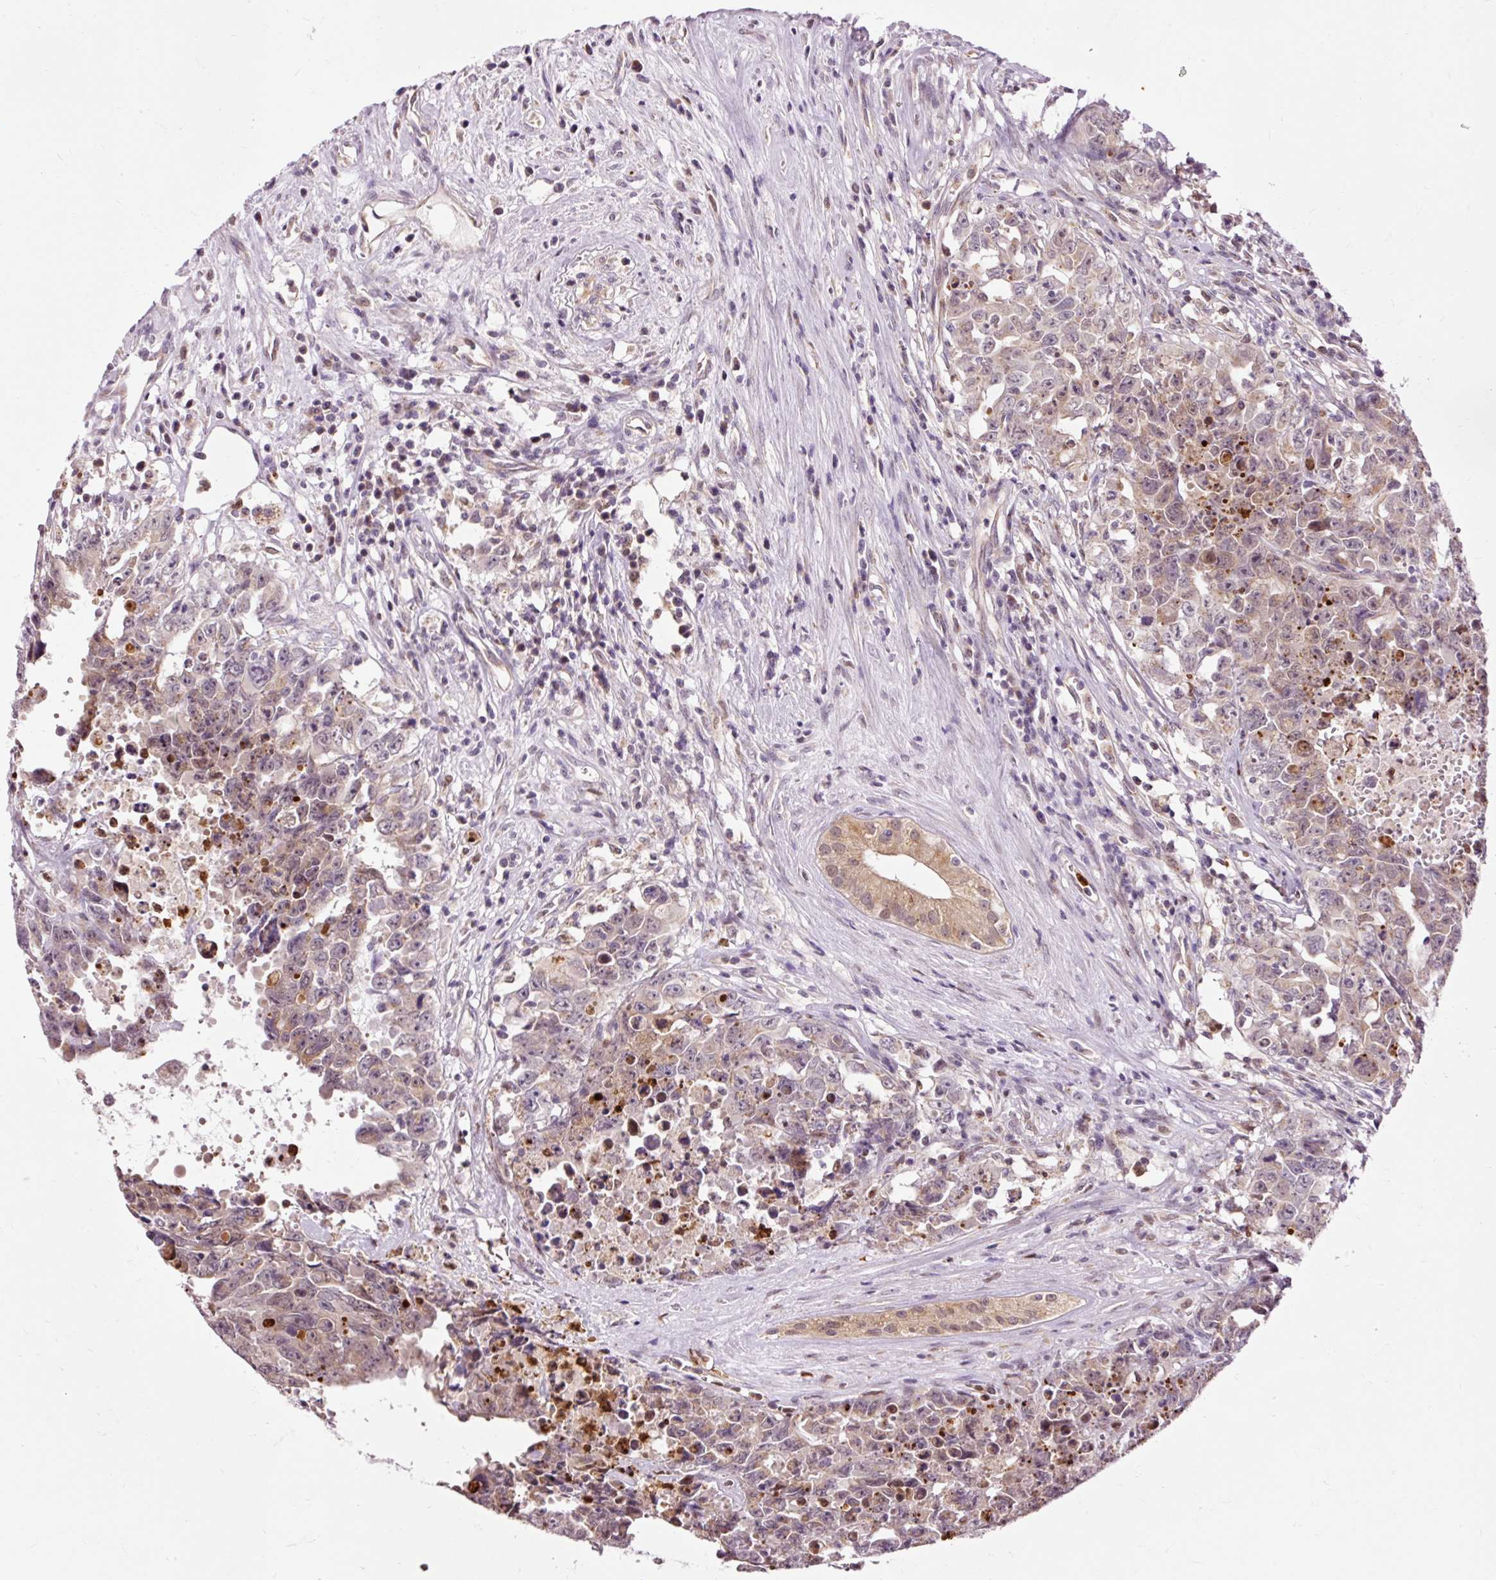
{"staining": {"intensity": "weak", "quantity": "25%-75%", "location": "cytoplasmic/membranous"}, "tissue": "testis cancer", "cell_type": "Tumor cells", "image_type": "cancer", "snomed": [{"axis": "morphology", "description": "Carcinoma, Embryonal, NOS"}, {"axis": "topography", "description": "Testis"}], "caption": "Approximately 25%-75% of tumor cells in human embryonal carcinoma (testis) demonstrate weak cytoplasmic/membranous protein positivity as visualized by brown immunohistochemical staining.", "gene": "PRDX5", "patient": {"sex": "male", "age": 24}}